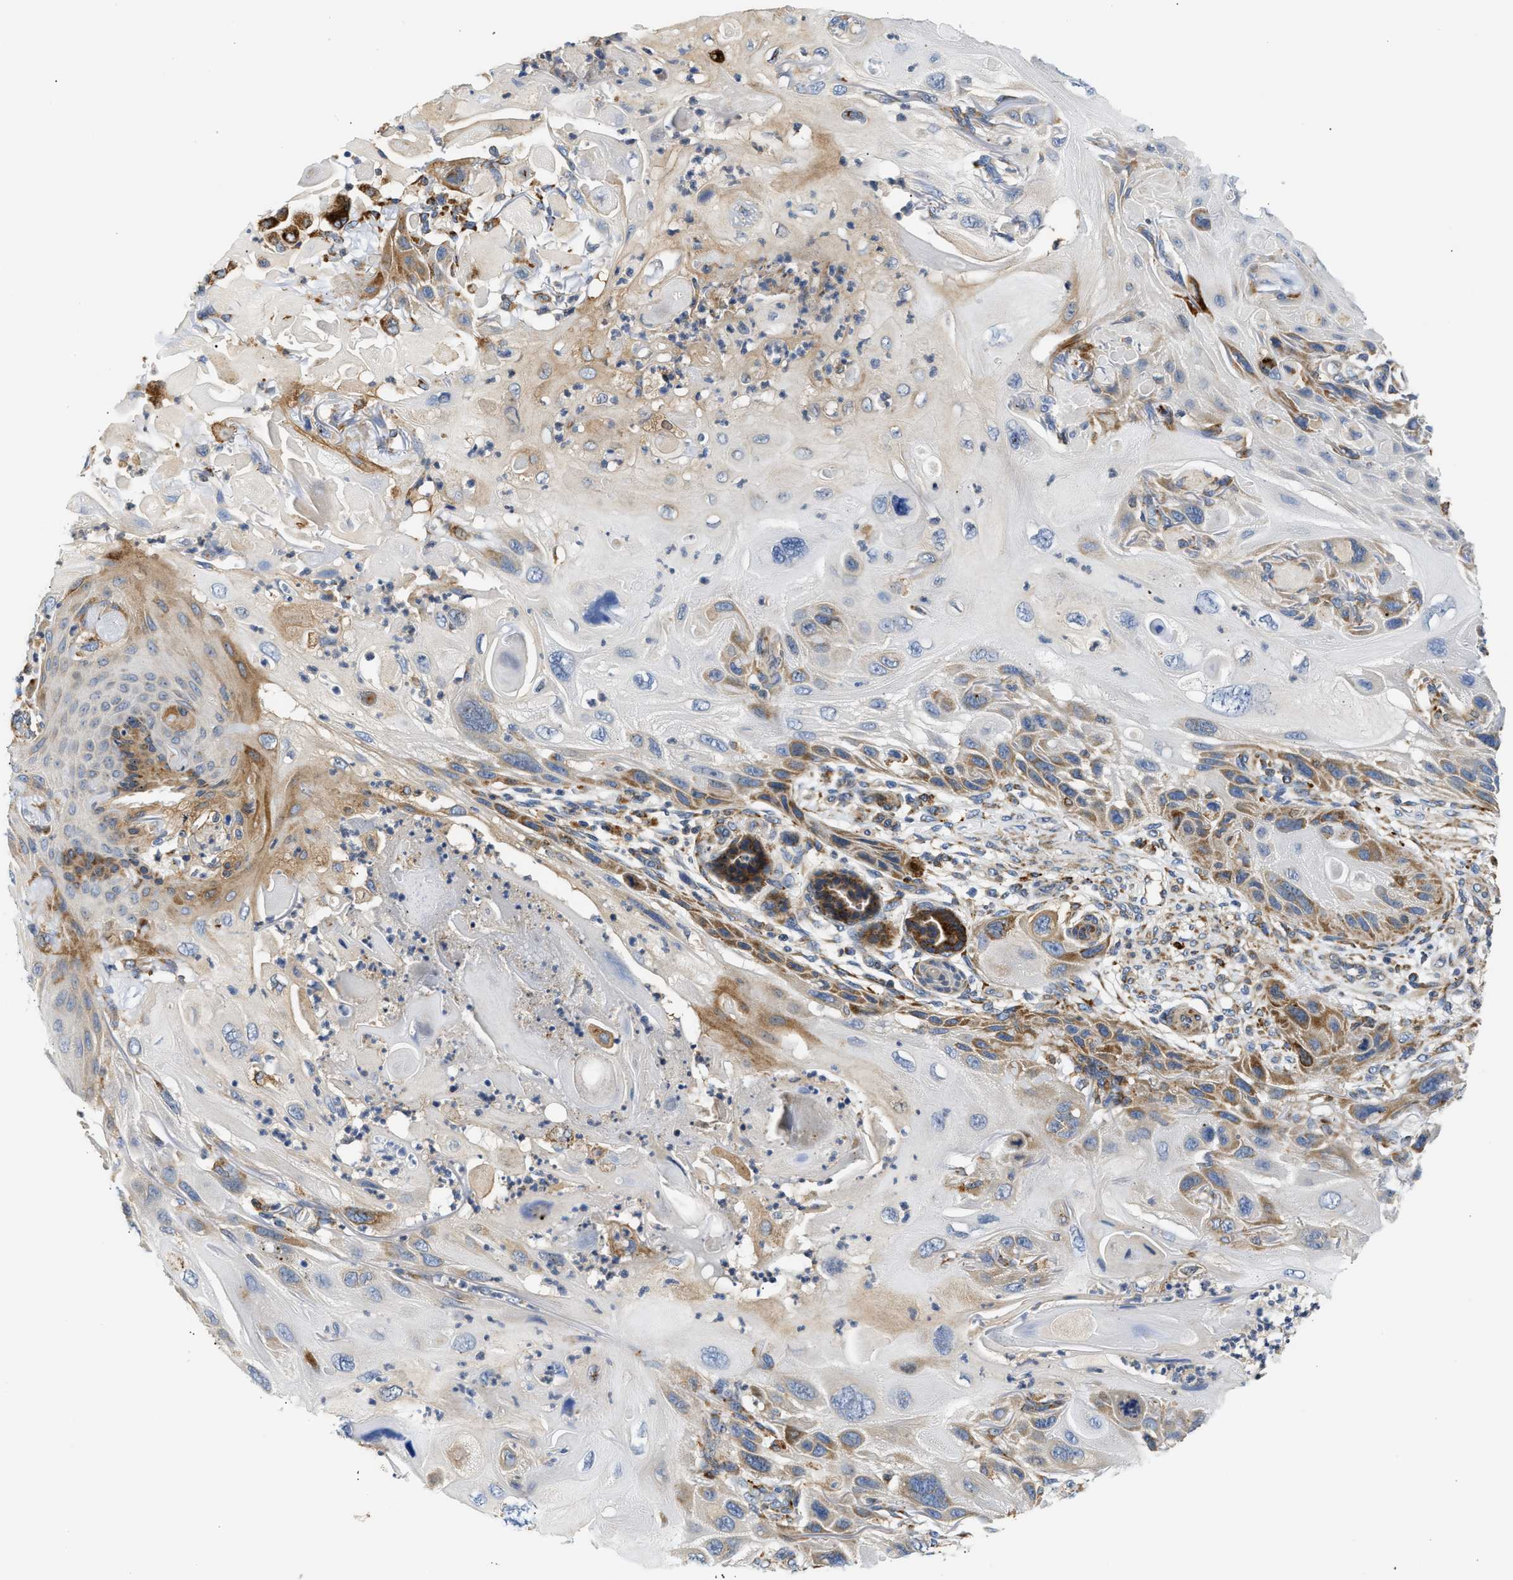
{"staining": {"intensity": "moderate", "quantity": "<25%", "location": "cytoplasmic/membranous"}, "tissue": "skin cancer", "cell_type": "Tumor cells", "image_type": "cancer", "snomed": [{"axis": "morphology", "description": "Squamous cell carcinoma, NOS"}, {"axis": "topography", "description": "Skin"}], "caption": "Human squamous cell carcinoma (skin) stained for a protein (brown) exhibits moderate cytoplasmic/membranous positive staining in about <25% of tumor cells.", "gene": "AMZ1", "patient": {"sex": "female", "age": 77}}